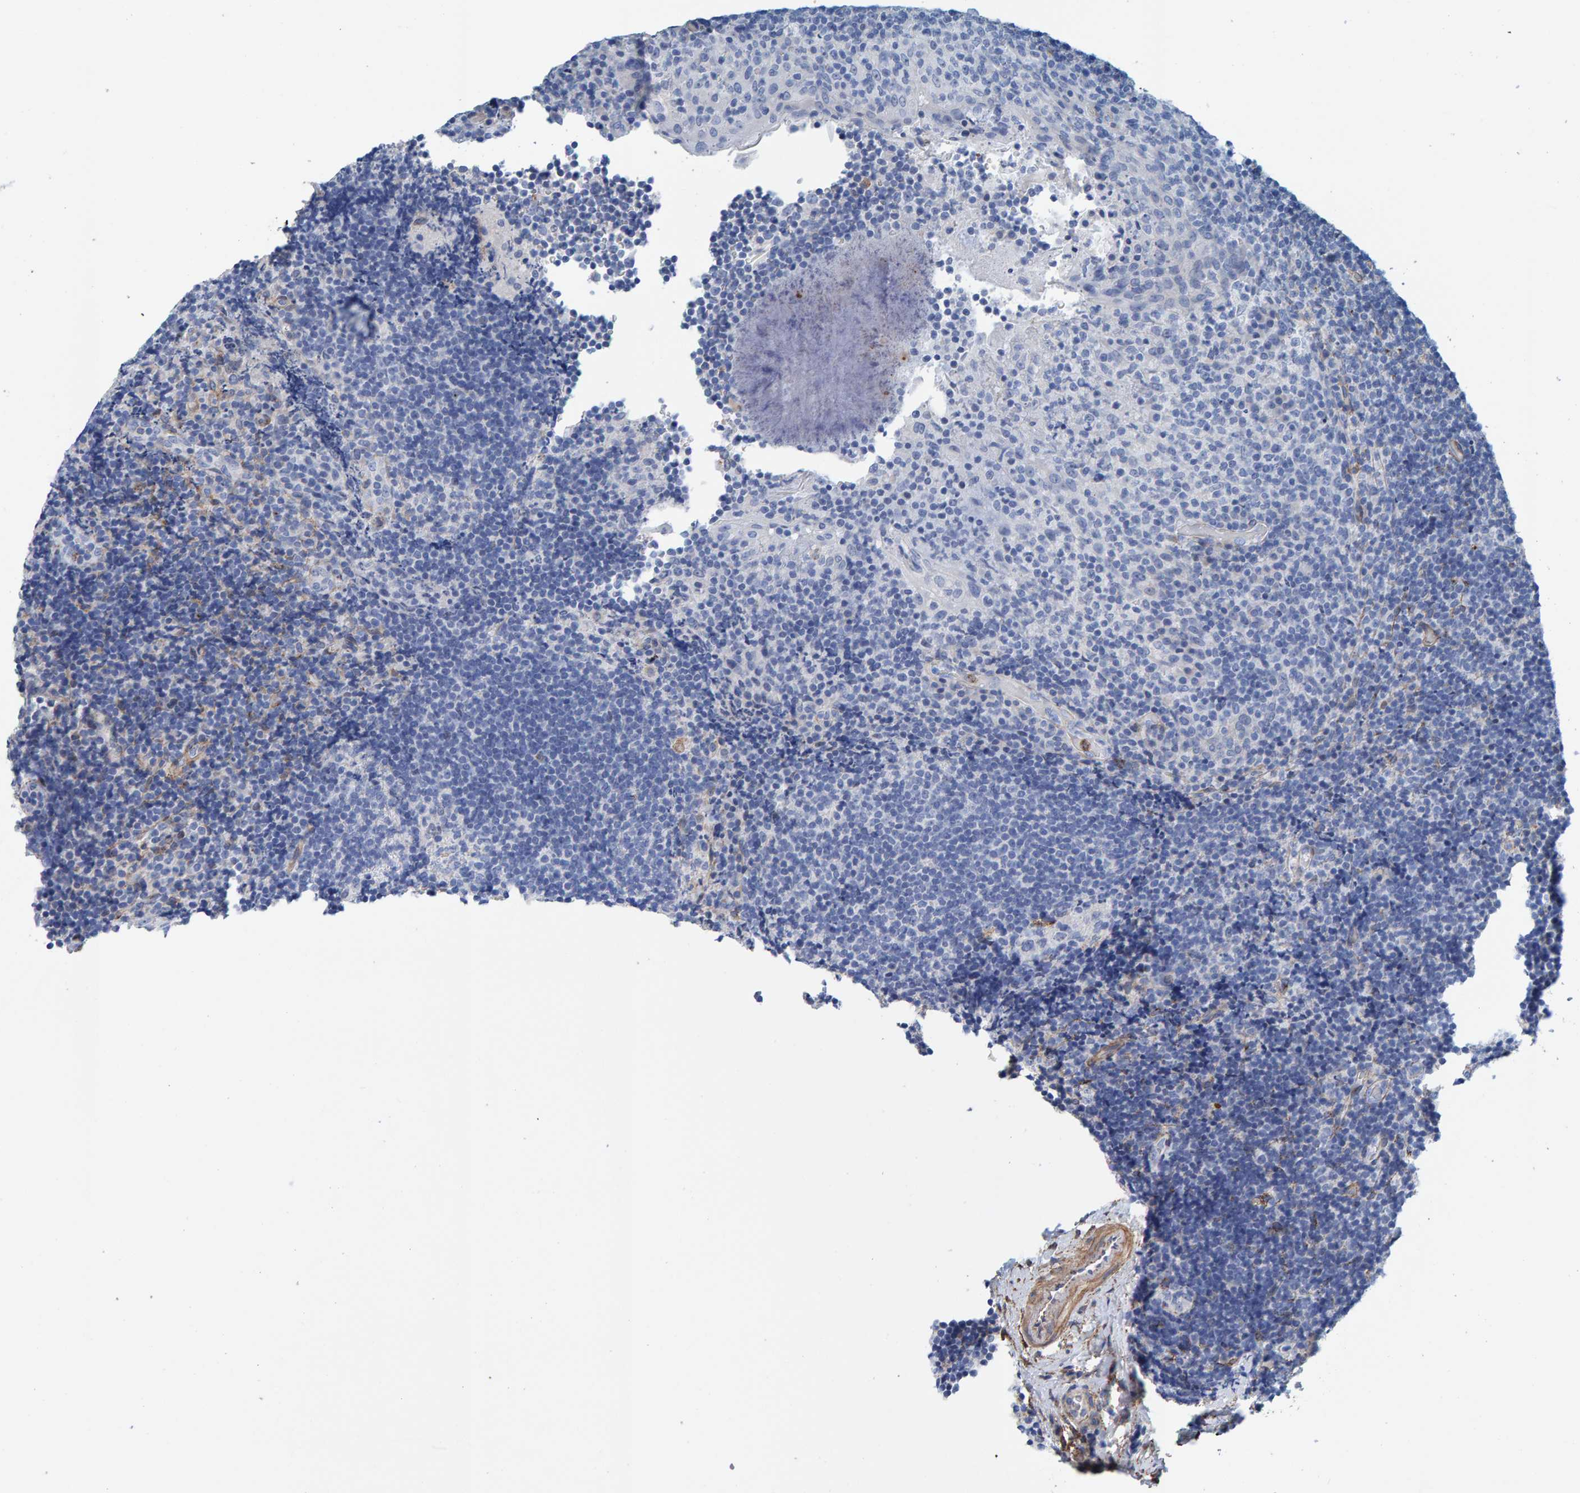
{"staining": {"intensity": "negative", "quantity": "none", "location": "none"}, "tissue": "lymphoma", "cell_type": "Tumor cells", "image_type": "cancer", "snomed": [{"axis": "morphology", "description": "Malignant lymphoma, non-Hodgkin's type, High grade"}, {"axis": "topography", "description": "Tonsil"}], "caption": "IHC image of human lymphoma stained for a protein (brown), which exhibits no positivity in tumor cells.", "gene": "LRP1", "patient": {"sex": "female", "age": 36}}